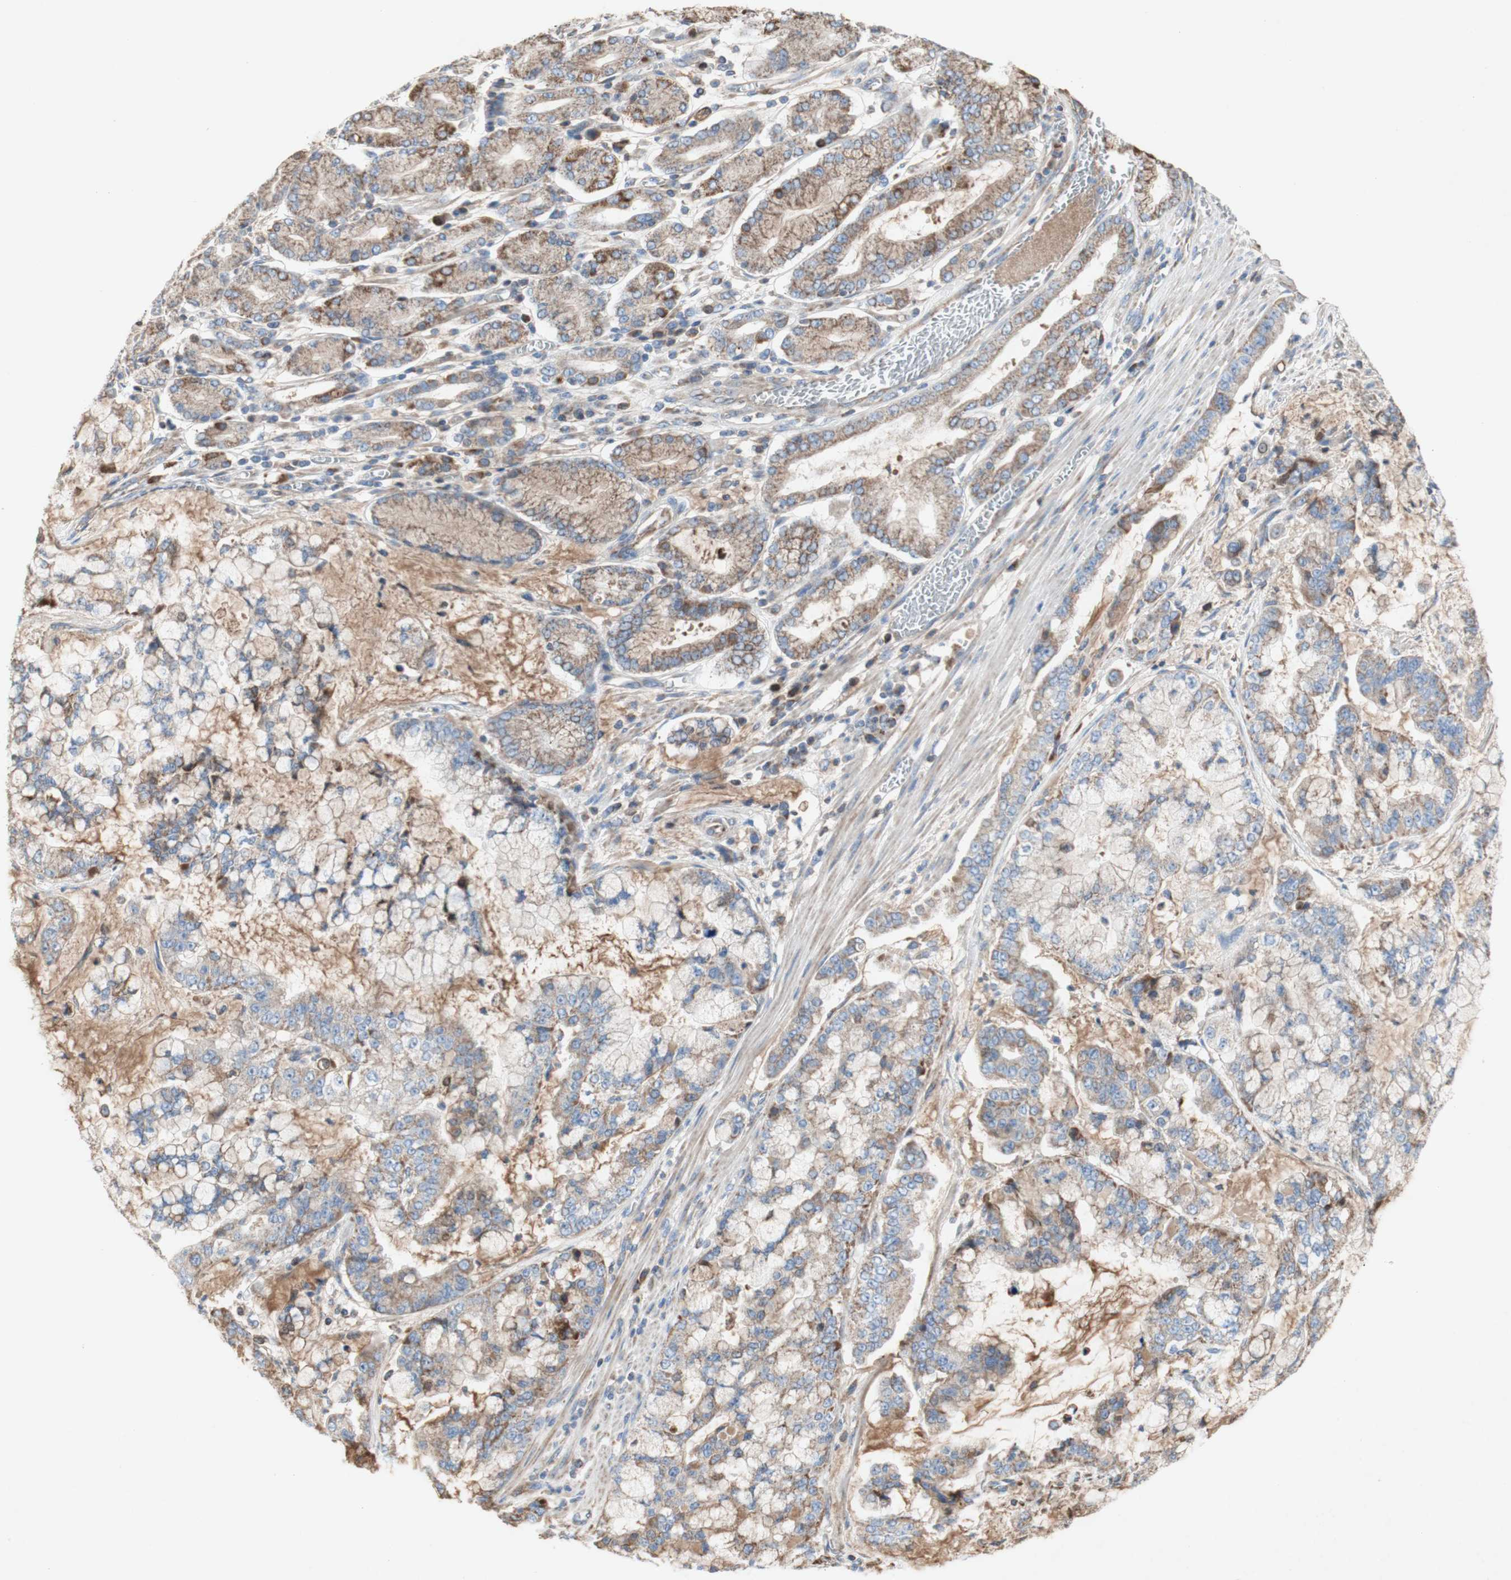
{"staining": {"intensity": "moderate", "quantity": ">75%", "location": "cytoplasmic/membranous"}, "tissue": "stomach cancer", "cell_type": "Tumor cells", "image_type": "cancer", "snomed": [{"axis": "morphology", "description": "Normal tissue, NOS"}, {"axis": "morphology", "description": "Adenocarcinoma, NOS"}, {"axis": "topography", "description": "Stomach, upper"}, {"axis": "topography", "description": "Stomach"}], "caption": "IHC of adenocarcinoma (stomach) reveals medium levels of moderate cytoplasmic/membranous positivity in approximately >75% of tumor cells.", "gene": "SDHB", "patient": {"sex": "male", "age": 76}}